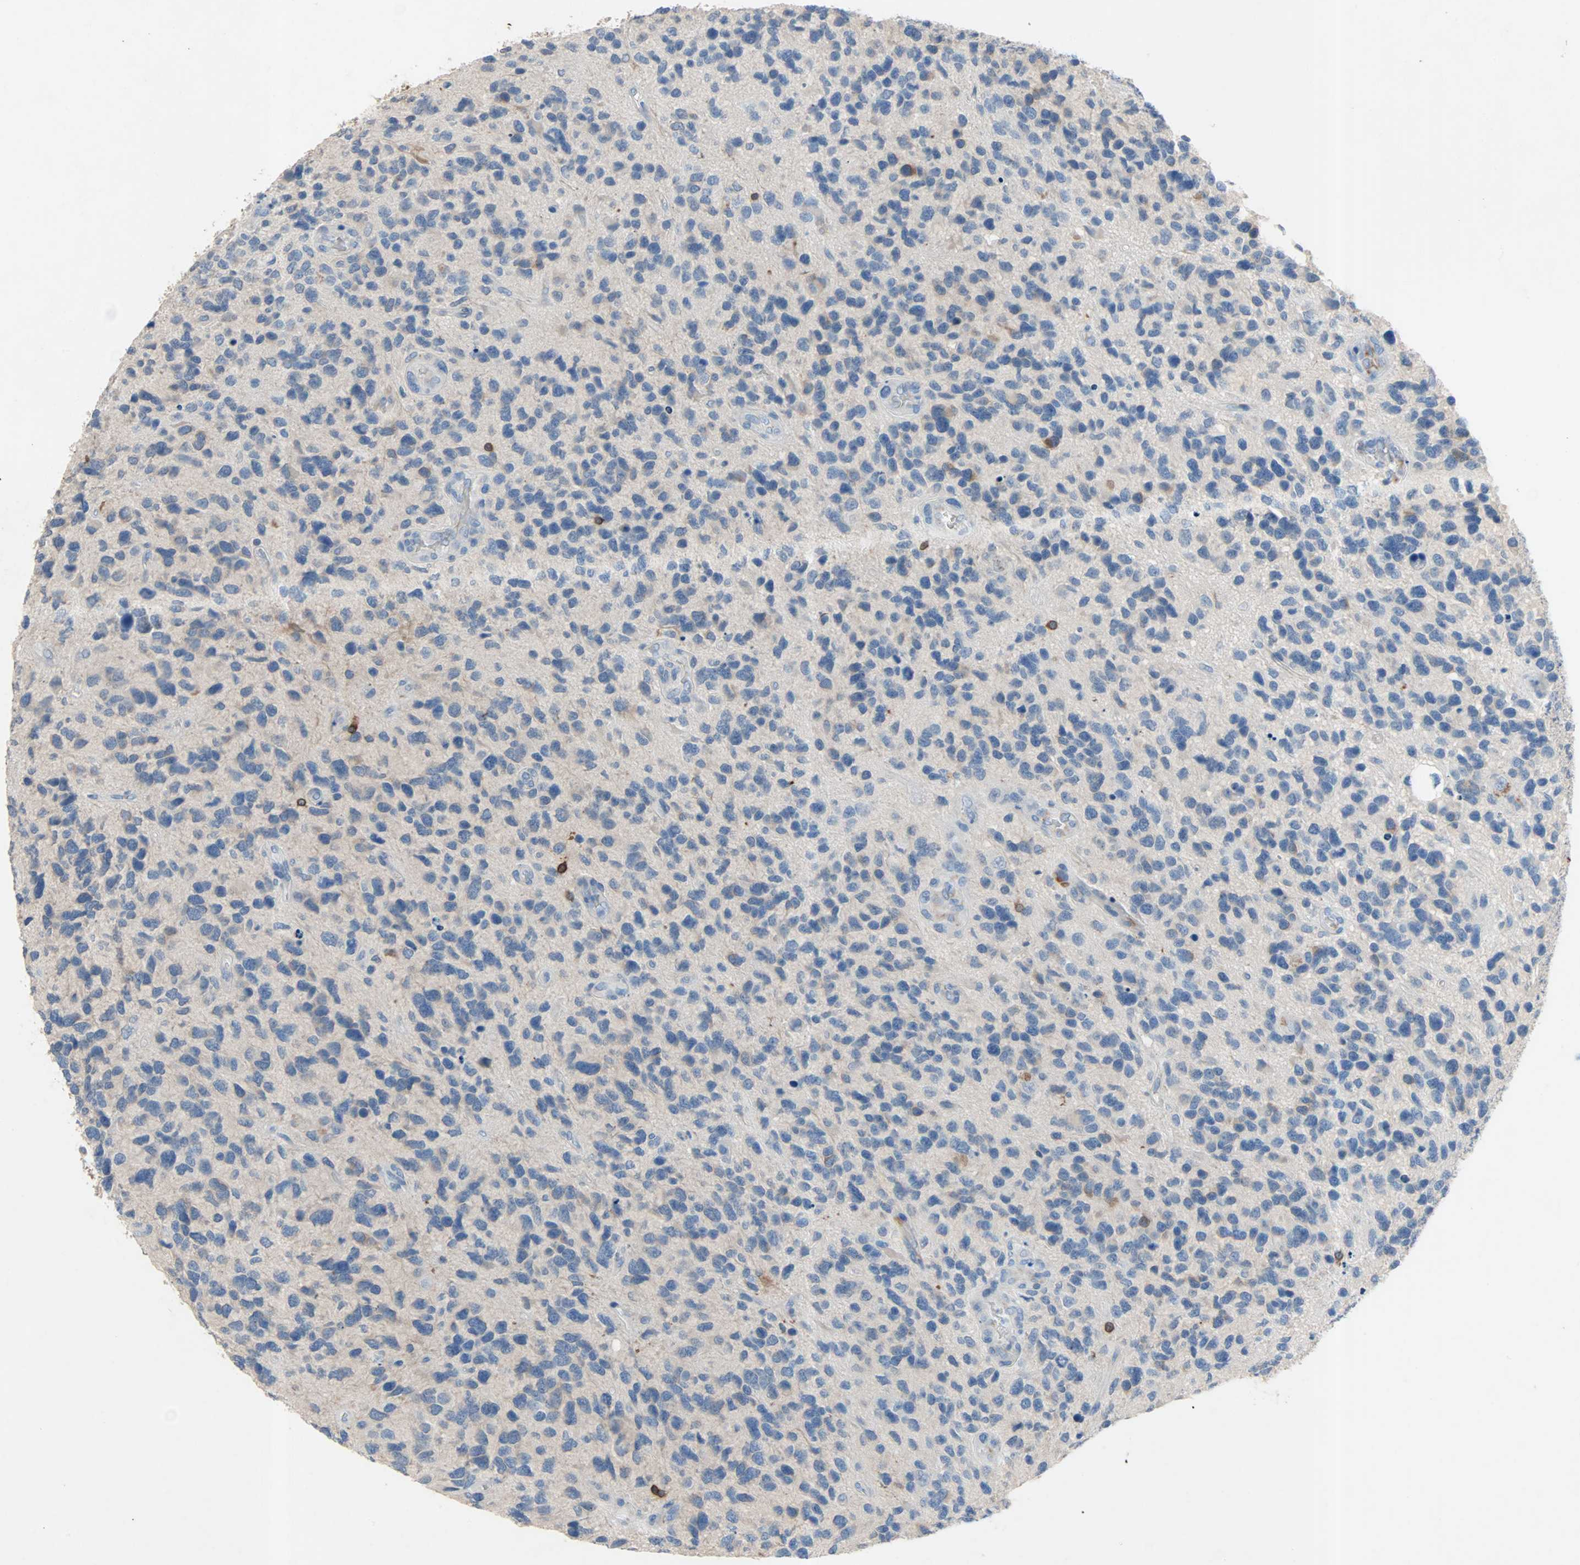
{"staining": {"intensity": "weak", "quantity": "<25%", "location": "cytoplasmic/membranous"}, "tissue": "glioma", "cell_type": "Tumor cells", "image_type": "cancer", "snomed": [{"axis": "morphology", "description": "Glioma, malignant, High grade"}, {"axis": "topography", "description": "Brain"}], "caption": "Glioma stained for a protein using IHC reveals no staining tumor cells.", "gene": "PCDHB2", "patient": {"sex": "female", "age": 58}}